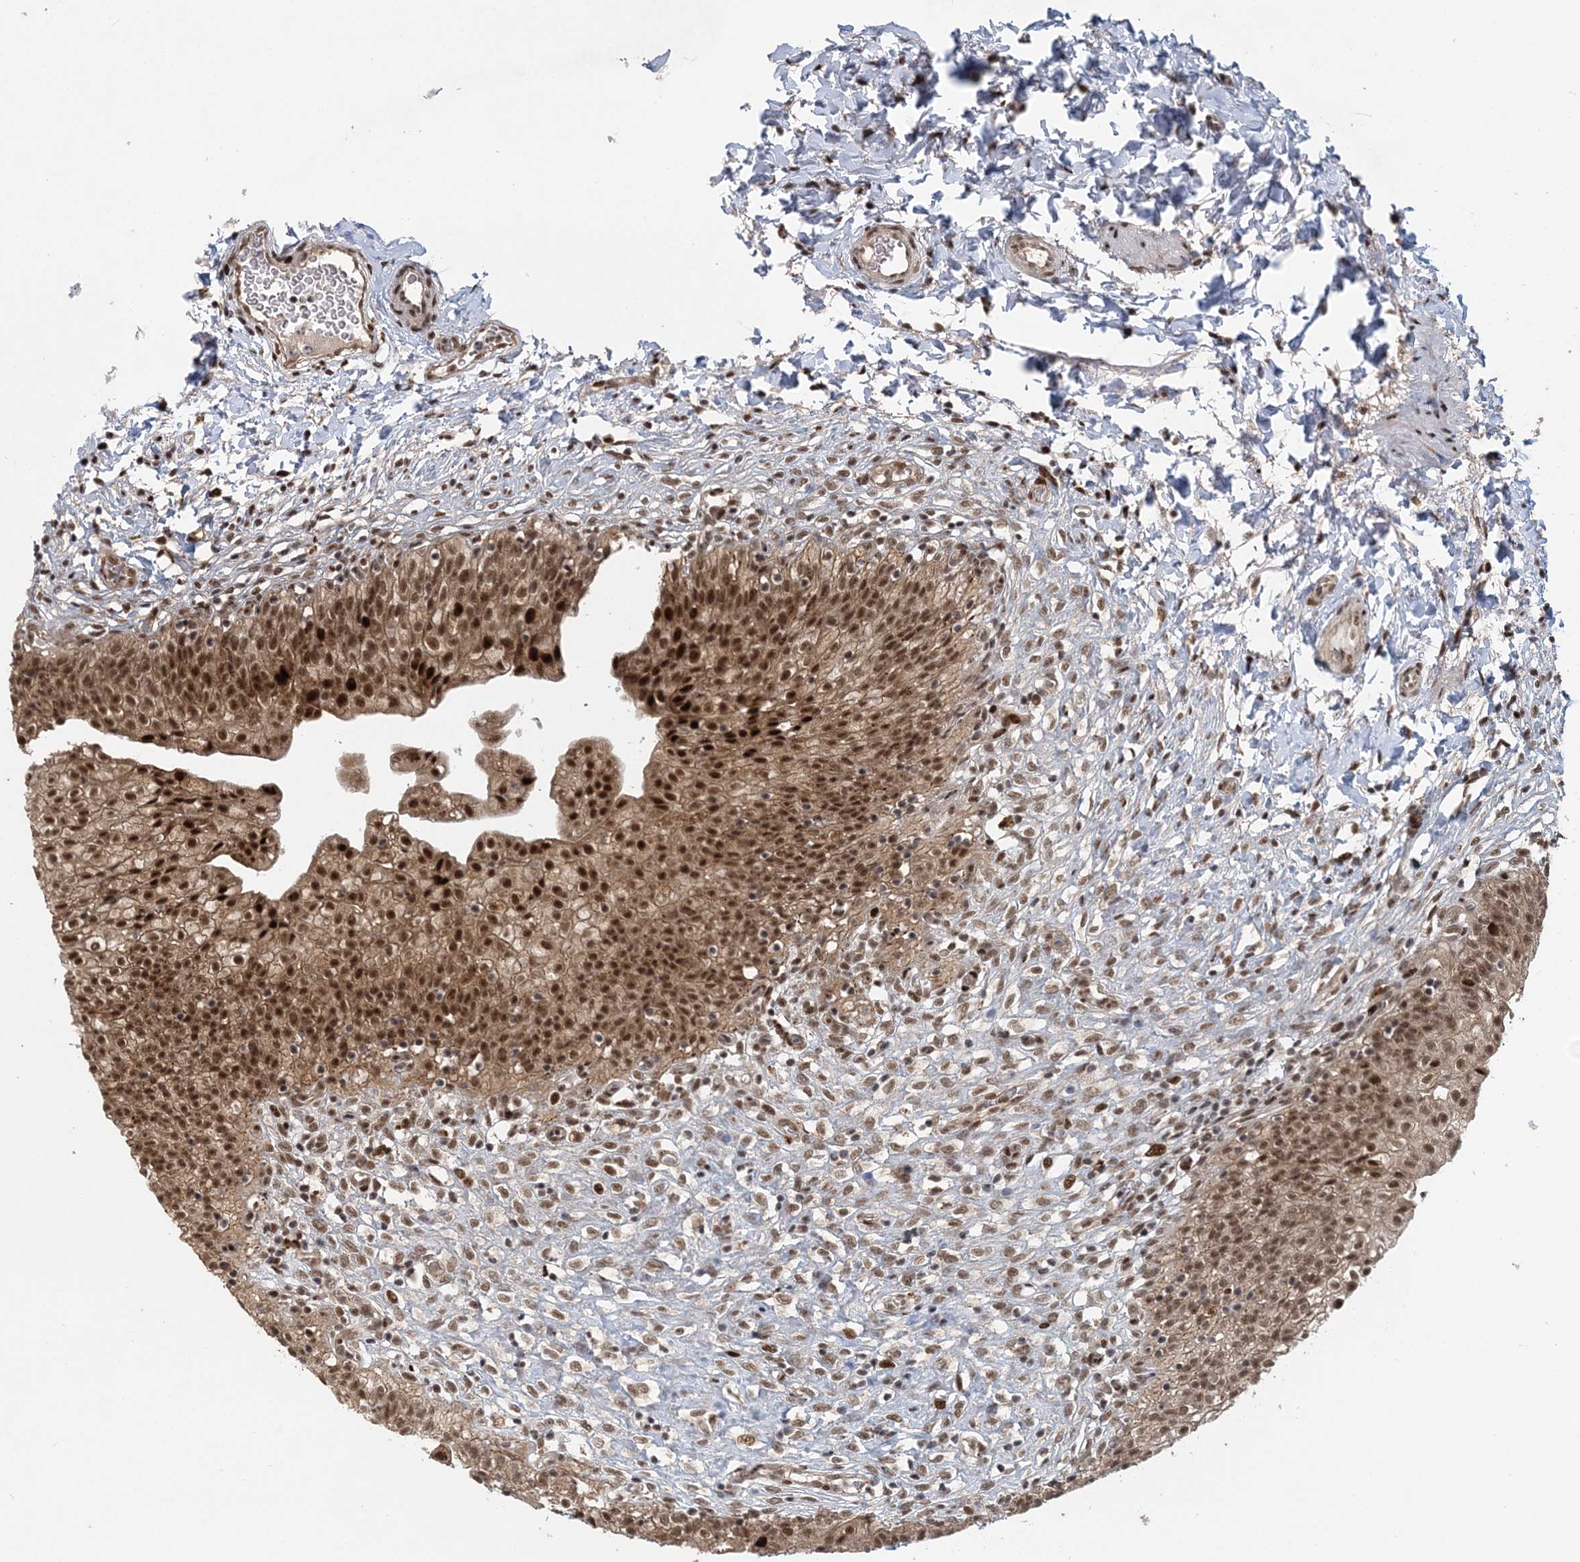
{"staining": {"intensity": "strong", "quantity": ">75%", "location": "cytoplasmic/membranous,nuclear"}, "tissue": "urinary bladder", "cell_type": "Urothelial cells", "image_type": "normal", "snomed": [{"axis": "morphology", "description": "Normal tissue, NOS"}, {"axis": "topography", "description": "Urinary bladder"}], "caption": "Urinary bladder stained for a protein (brown) demonstrates strong cytoplasmic/membranous,nuclear positive expression in approximately >75% of urothelial cells.", "gene": "CWC22", "patient": {"sex": "male", "age": 55}}